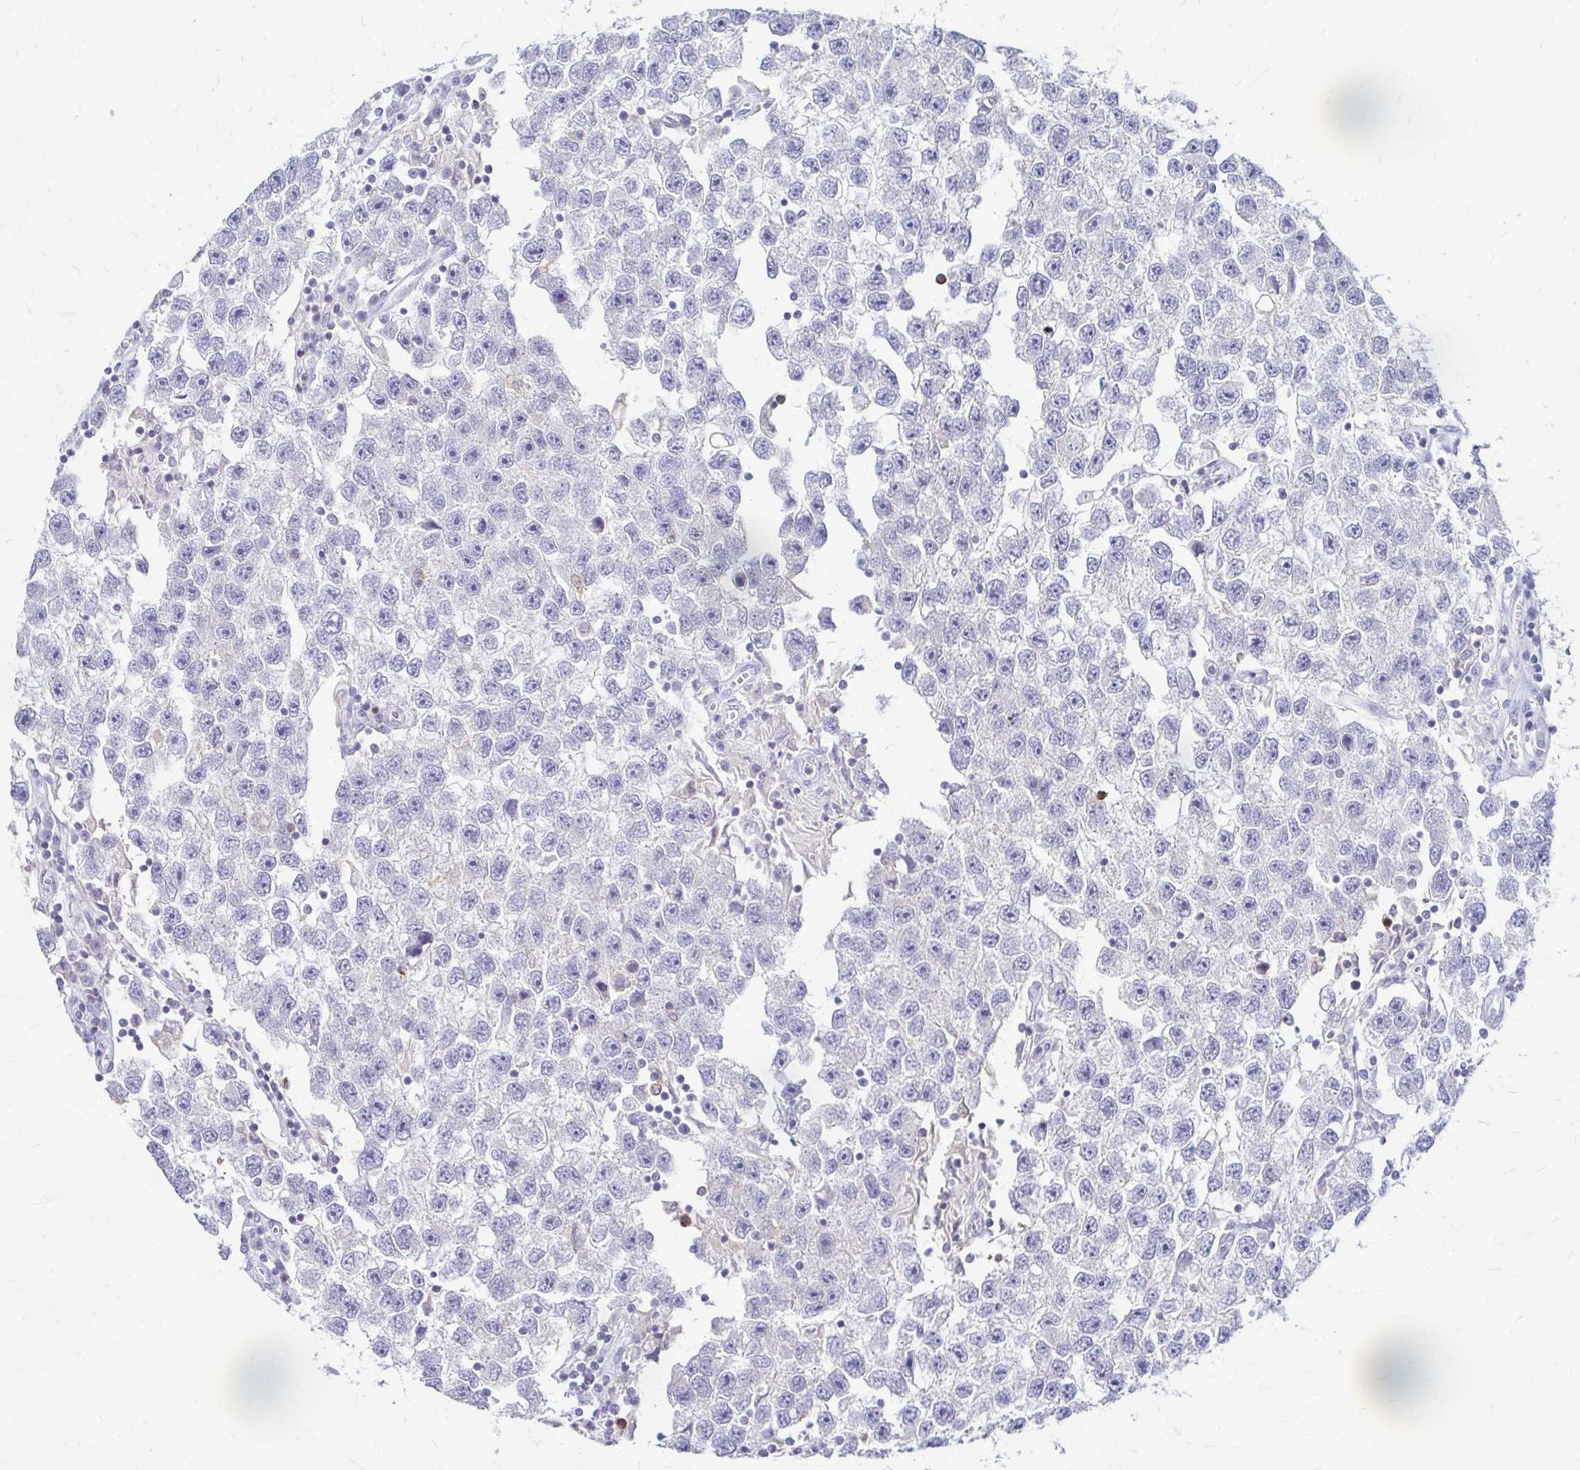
{"staining": {"intensity": "negative", "quantity": "none", "location": "none"}, "tissue": "testis cancer", "cell_type": "Tumor cells", "image_type": "cancer", "snomed": [{"axis": "morphology", "description": "Seminoma, NOS"}, {"axis": "topography", "description": "Testis"}], "caption": "Testis cancer (seminoma) was stained to show a protein in brown. There is no significant positivity in tumor cells.", "gene": "PIK3AP1", "patient": {"sex": "male", "age": 26}}